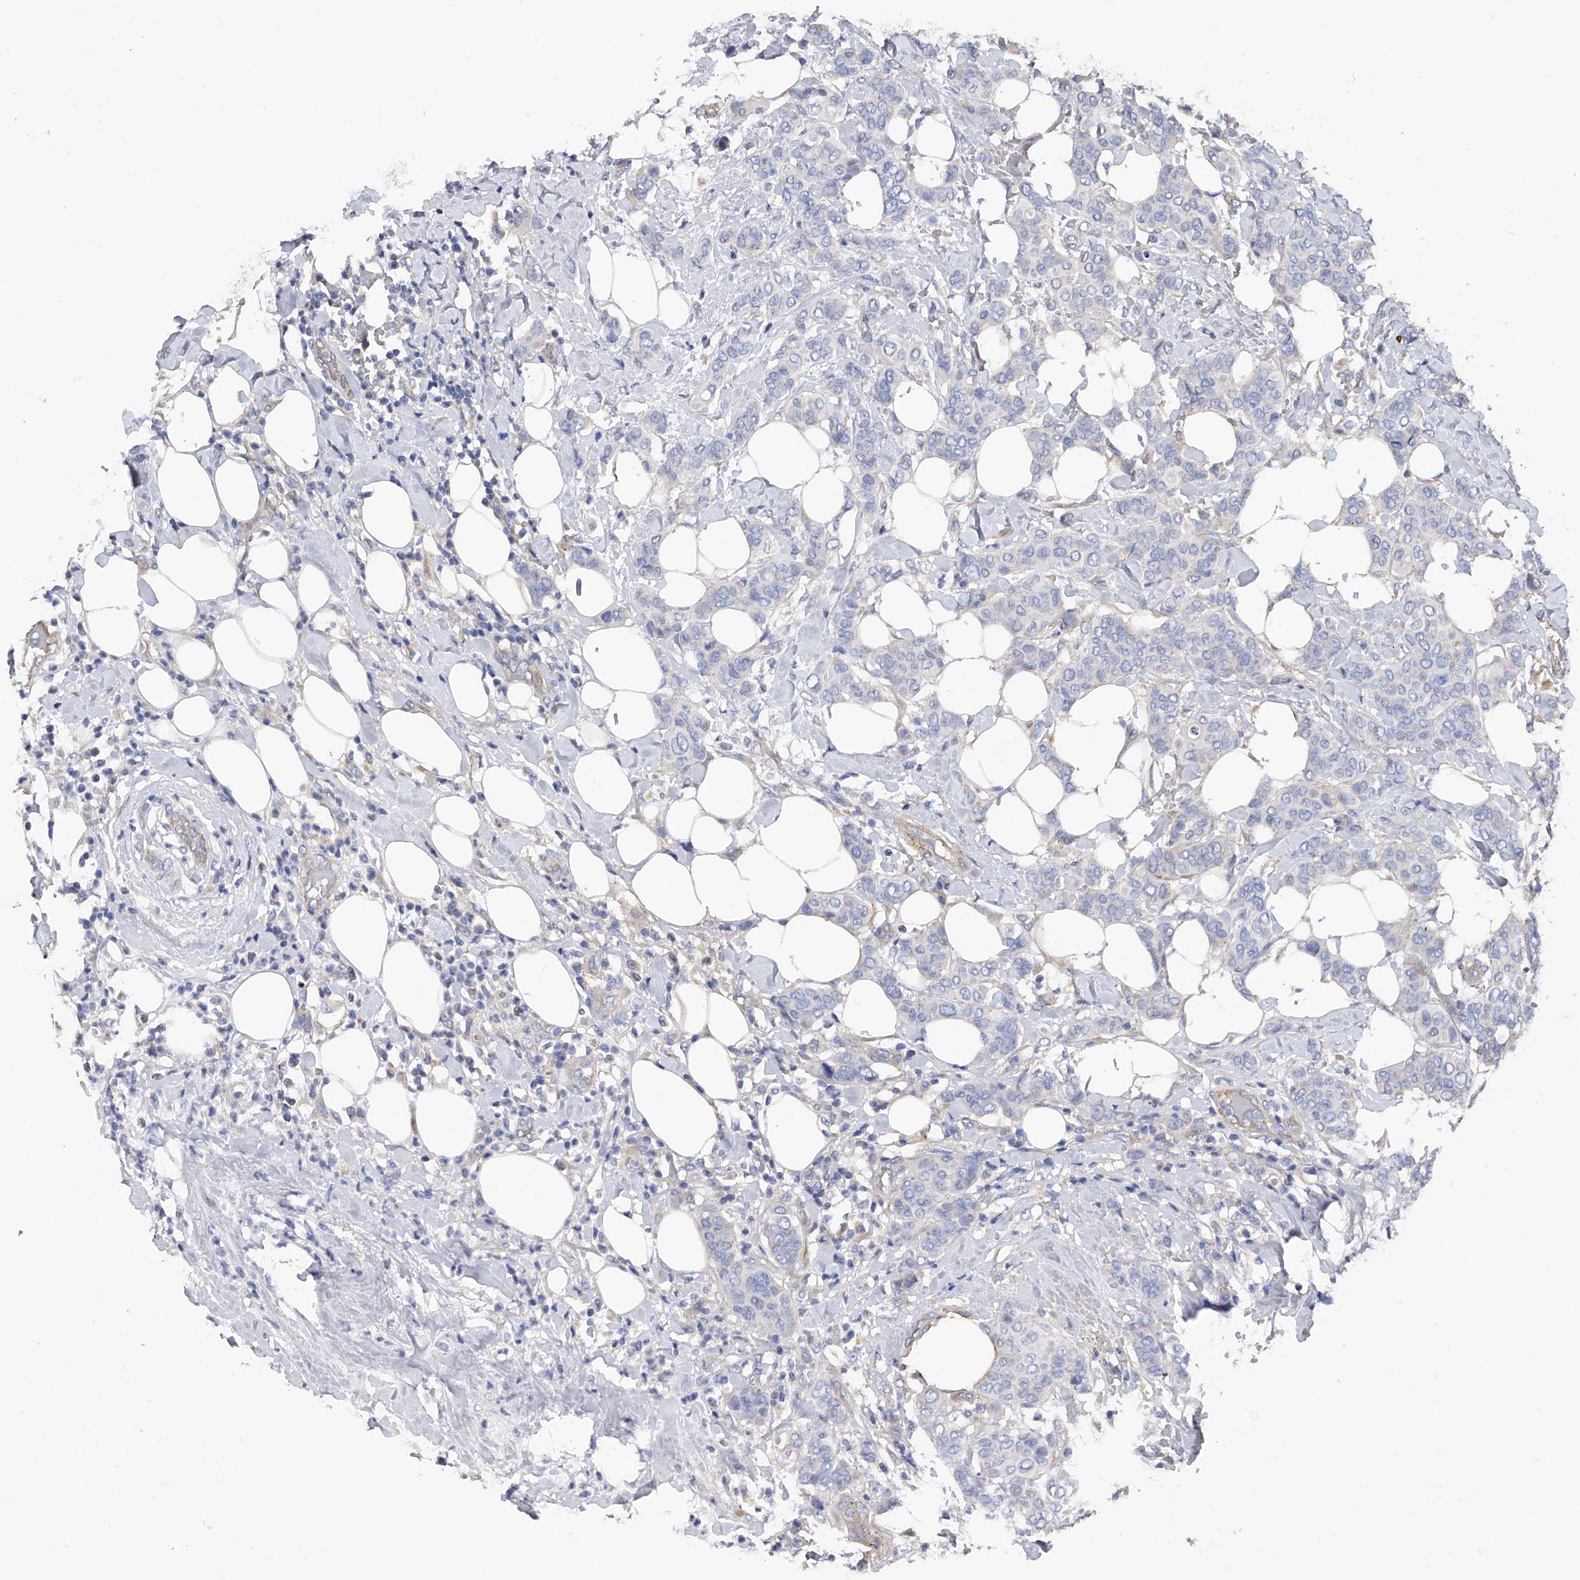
{"staining": {"intensity": "negative", "quantity": "none", "location": "none"}, "tissue": "breast cancer", "cell_type": "Tumor cells", "image_type": "cancer", "snomed": [{"axis": "morphology", "description": "Lobular carcinoma"}, {"axis": "topography", "description": "Breast"}], "caption": "Immunohistochemical staining of human lobular carcinoma (breast) shows no significant expression in tumor cells. (DAB immunohistochemistry visualized using brightfield microscopy, high magnification).", "gene": "RWDD2A", "patient": {"sex": "female", "age": 51}}